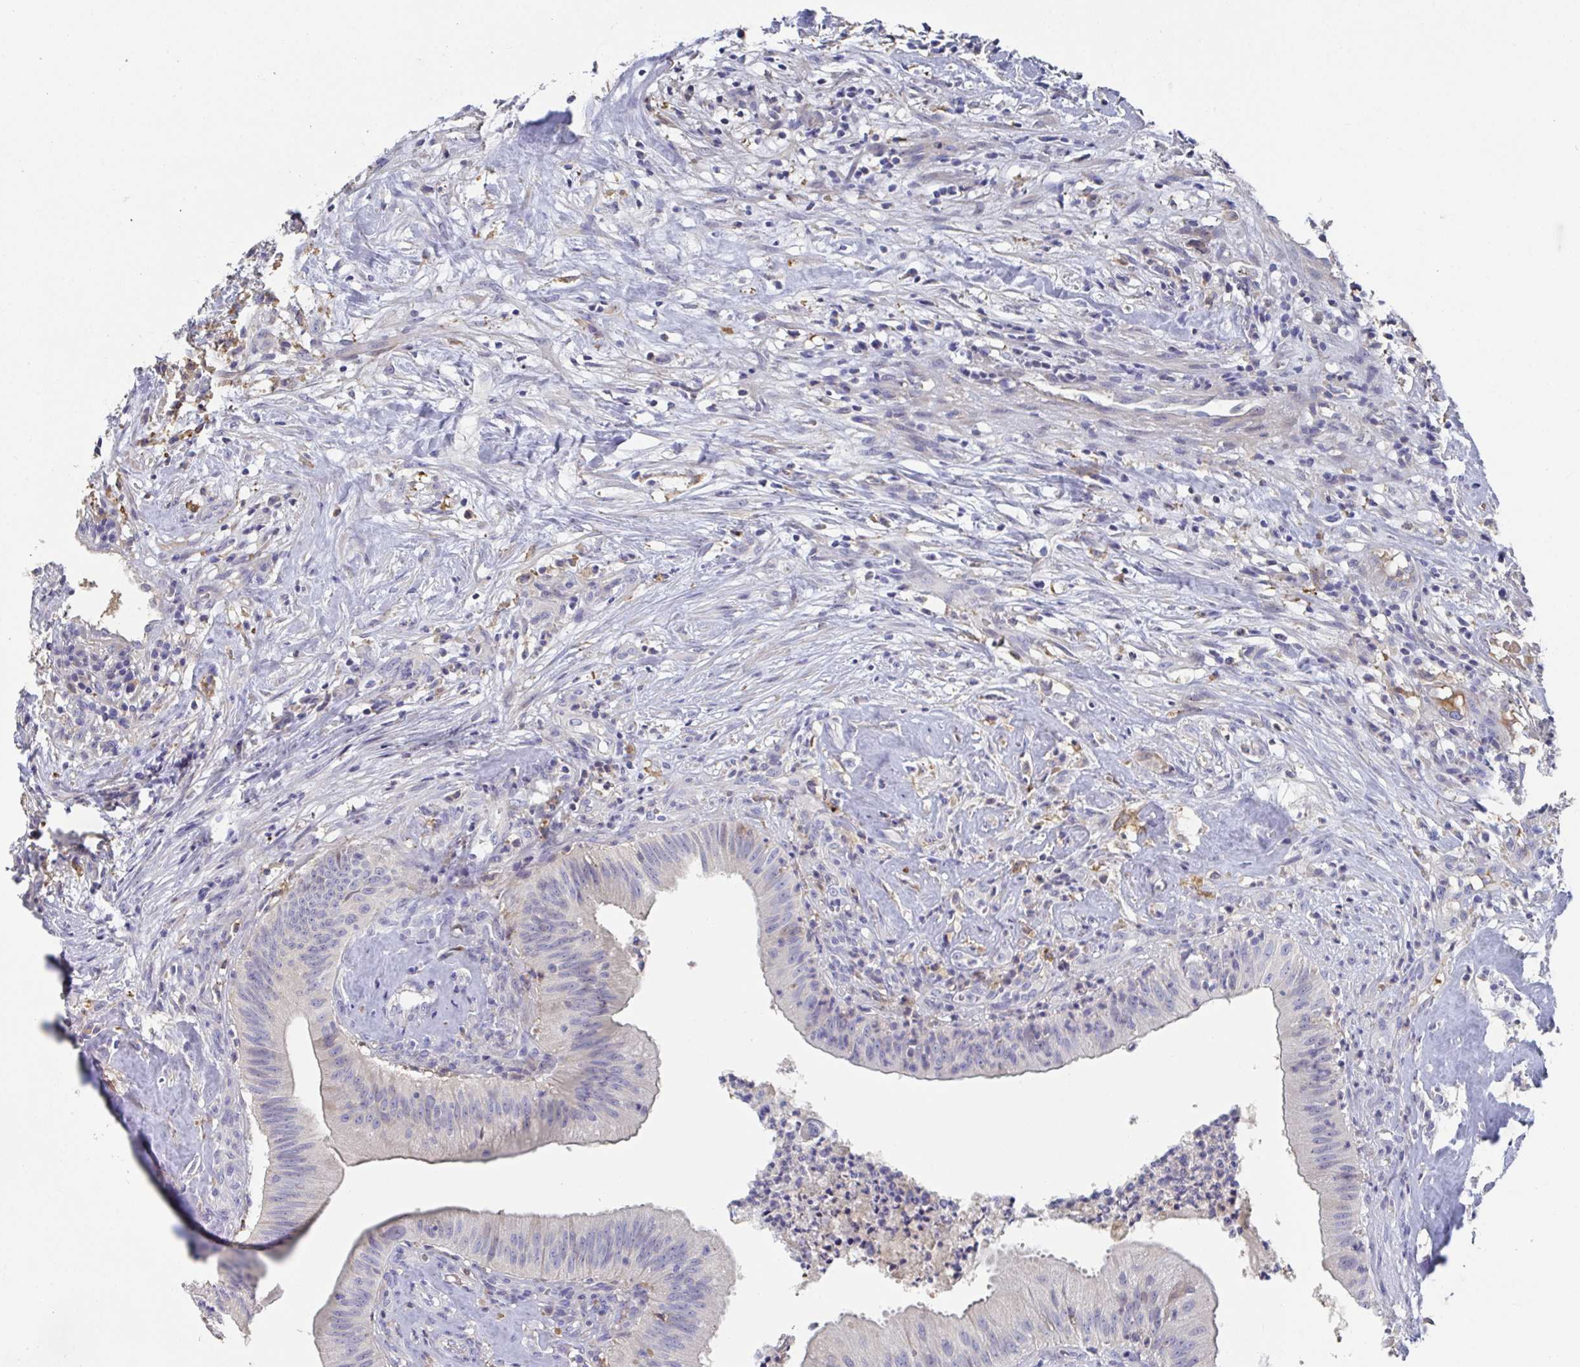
{"staining": {"intensity": "negative", "quantity": "none", "location": "none"}, "tissue": "head and neck cancer", "cell_type": "Tumor cells", "image_type": "cancer", "snomed": [{"axis": "morphology", "description": "Adenocarcinoma, NOS"}, {"axis": "topography", "description": "Head-Neck"}], "caption": "Histopathology image shows no significant protein positivity in tumor cells of head and neck cancer.", "gene": "ANO5", "patient": {"sex": "male", "age": 44}}